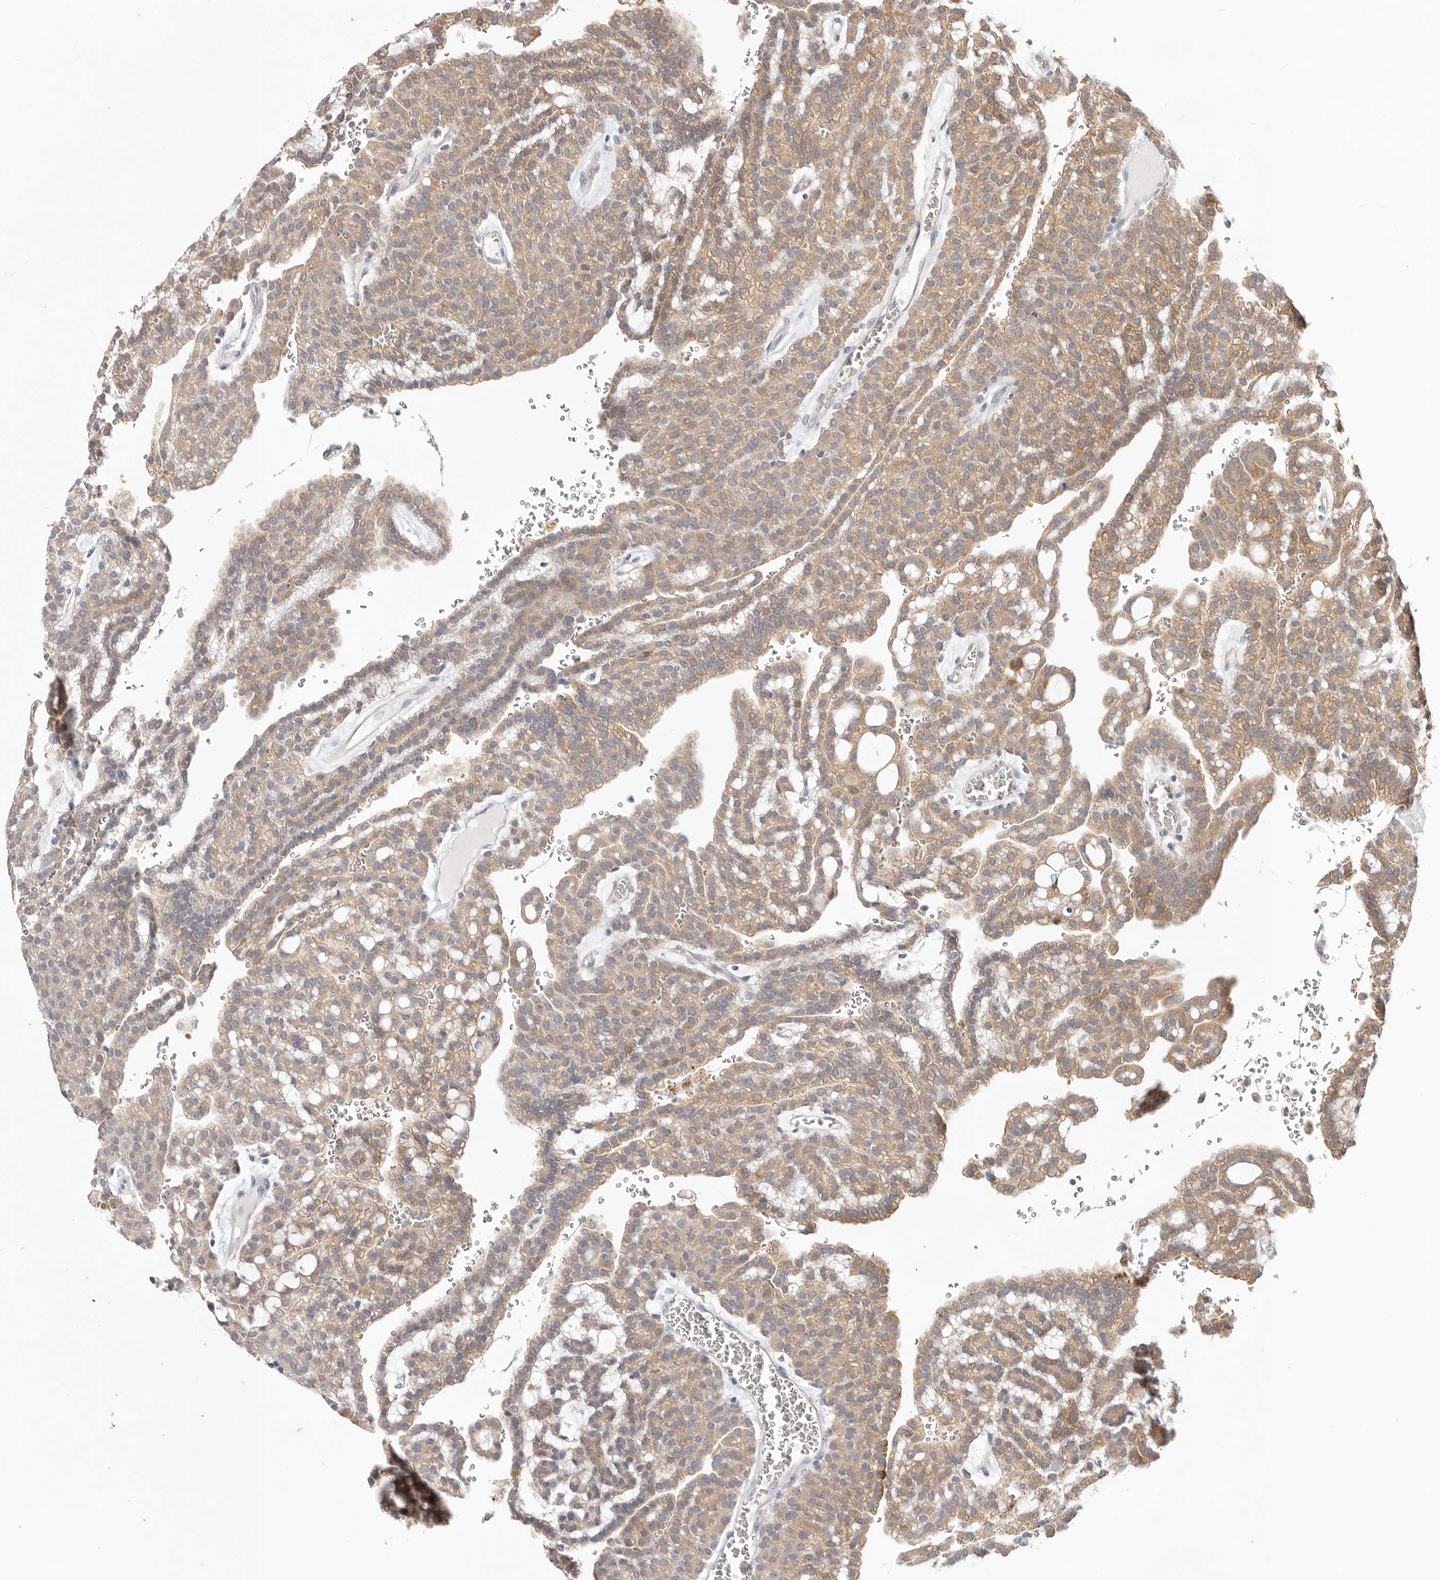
{"staining": {"intensity": "moderate", "quantity": ">75%", "location": "cytoplasmic/membranous"}, "tissue": "renal cancer", "cell_type": "Tumor cells", "image_type": "cancer", "snomed": [{"axis": "morphology", "description": "Adenocarcinoma, NOS"}, {"axis": "topography", "description": "Kidney"}], "caption": "Renal adenocarcinoma was stained to show a protein in brown. There is medium levels of moderate cytoplasmic/membranous staining in about >75% of tumor cells.", "gene": "WDR77", "patient": {"sex": "male", "age": 63}}